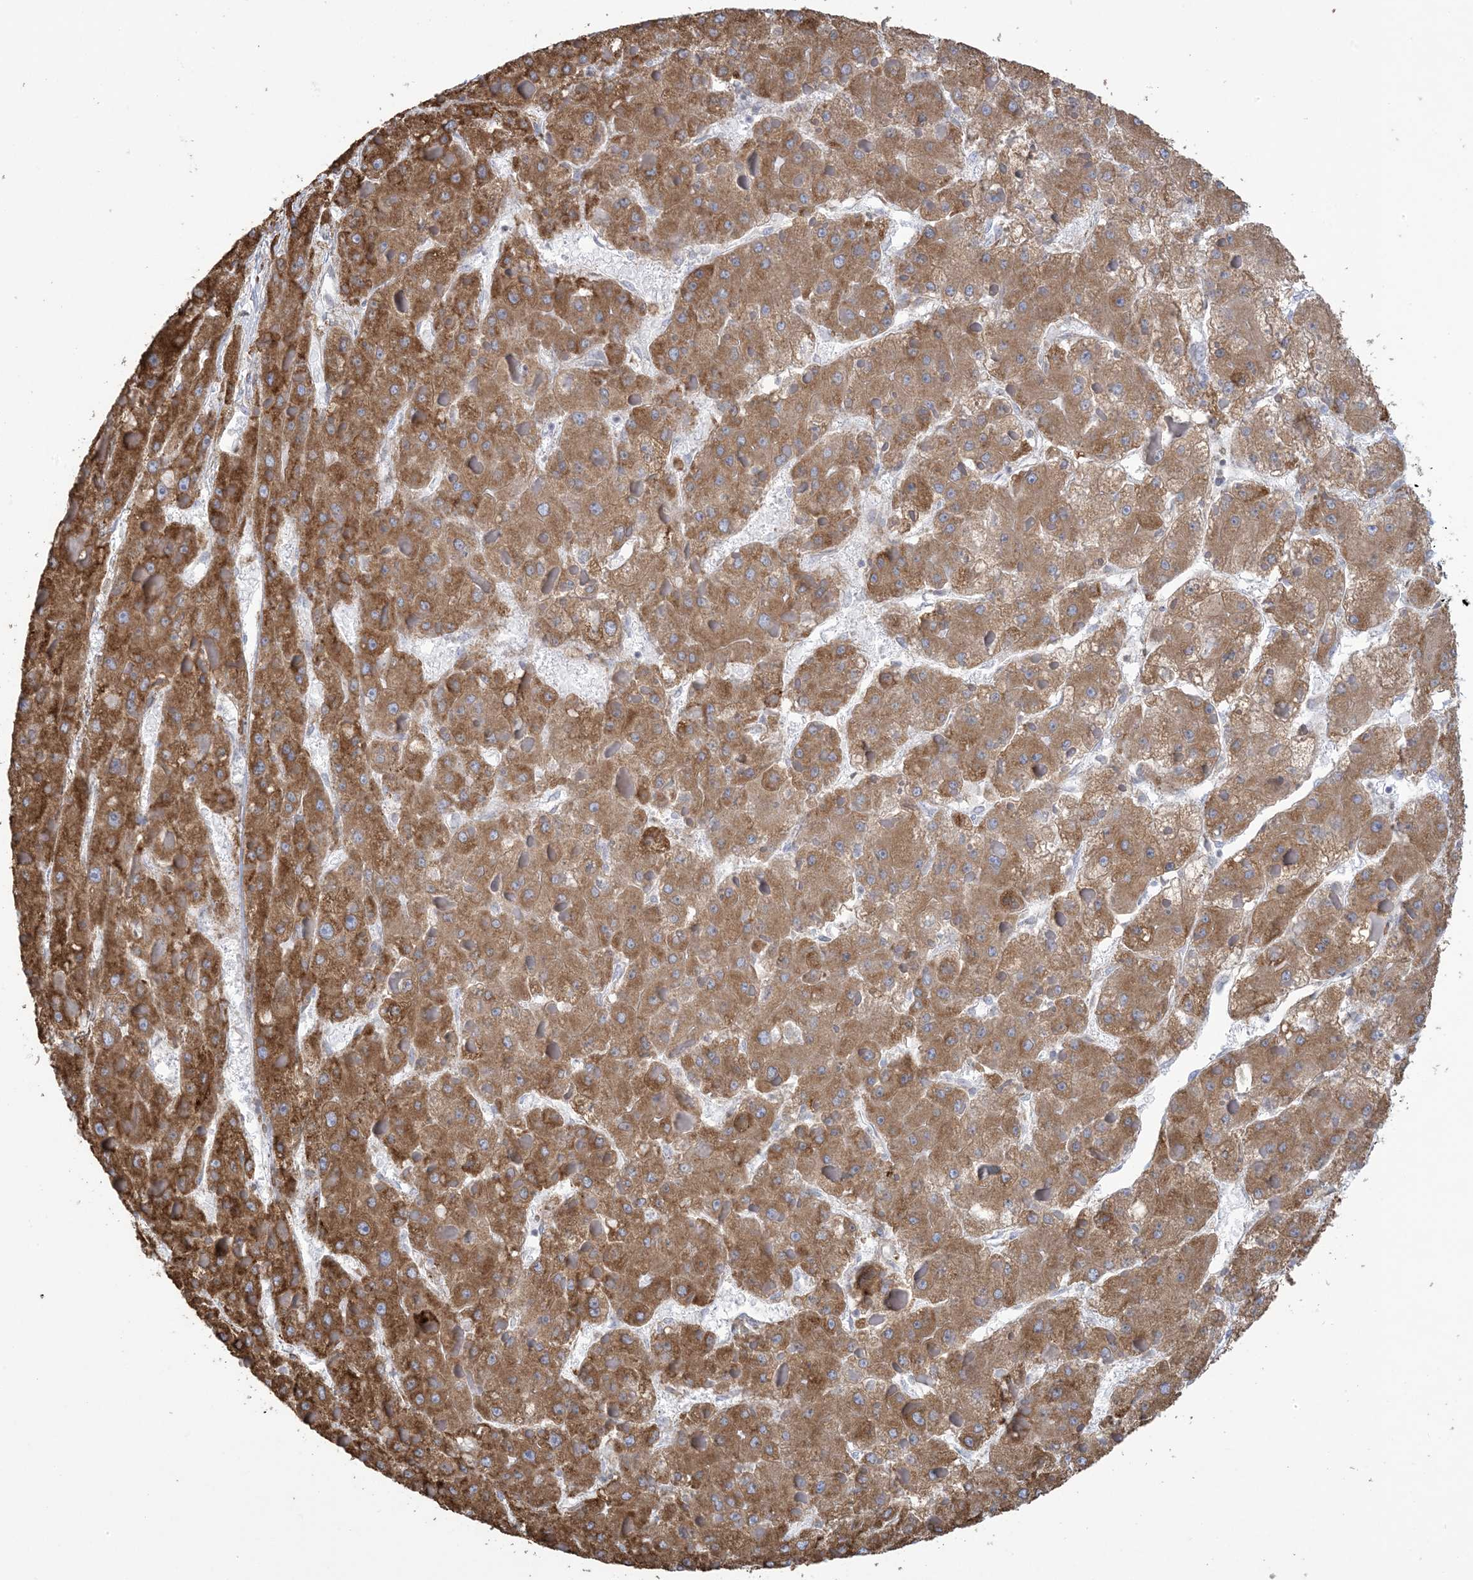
{"staining": {"intensity": "strong", "quantity": ">75%", "location": "cytoplasmic/membranous"}, "tissue": "liver cancer", "cell_type": "Tumor cells", "image_type": "cancer", "snomed": [{"axis": "morphology", "description": "Carcinoma, Hepatocellular, NOS"}, {"axis": "topography", "description": "Liver"}], "caption": "High-power microscopy captured an immunohistochemistry (IHC) image of liver cancer (hepatocellular carcinoma), revealing strong cytoplasmic/membranous positivity in approximately >75% of tumor cells.", "gene": "SHANK1", "patient": {"sex": "female", "age": 73}}